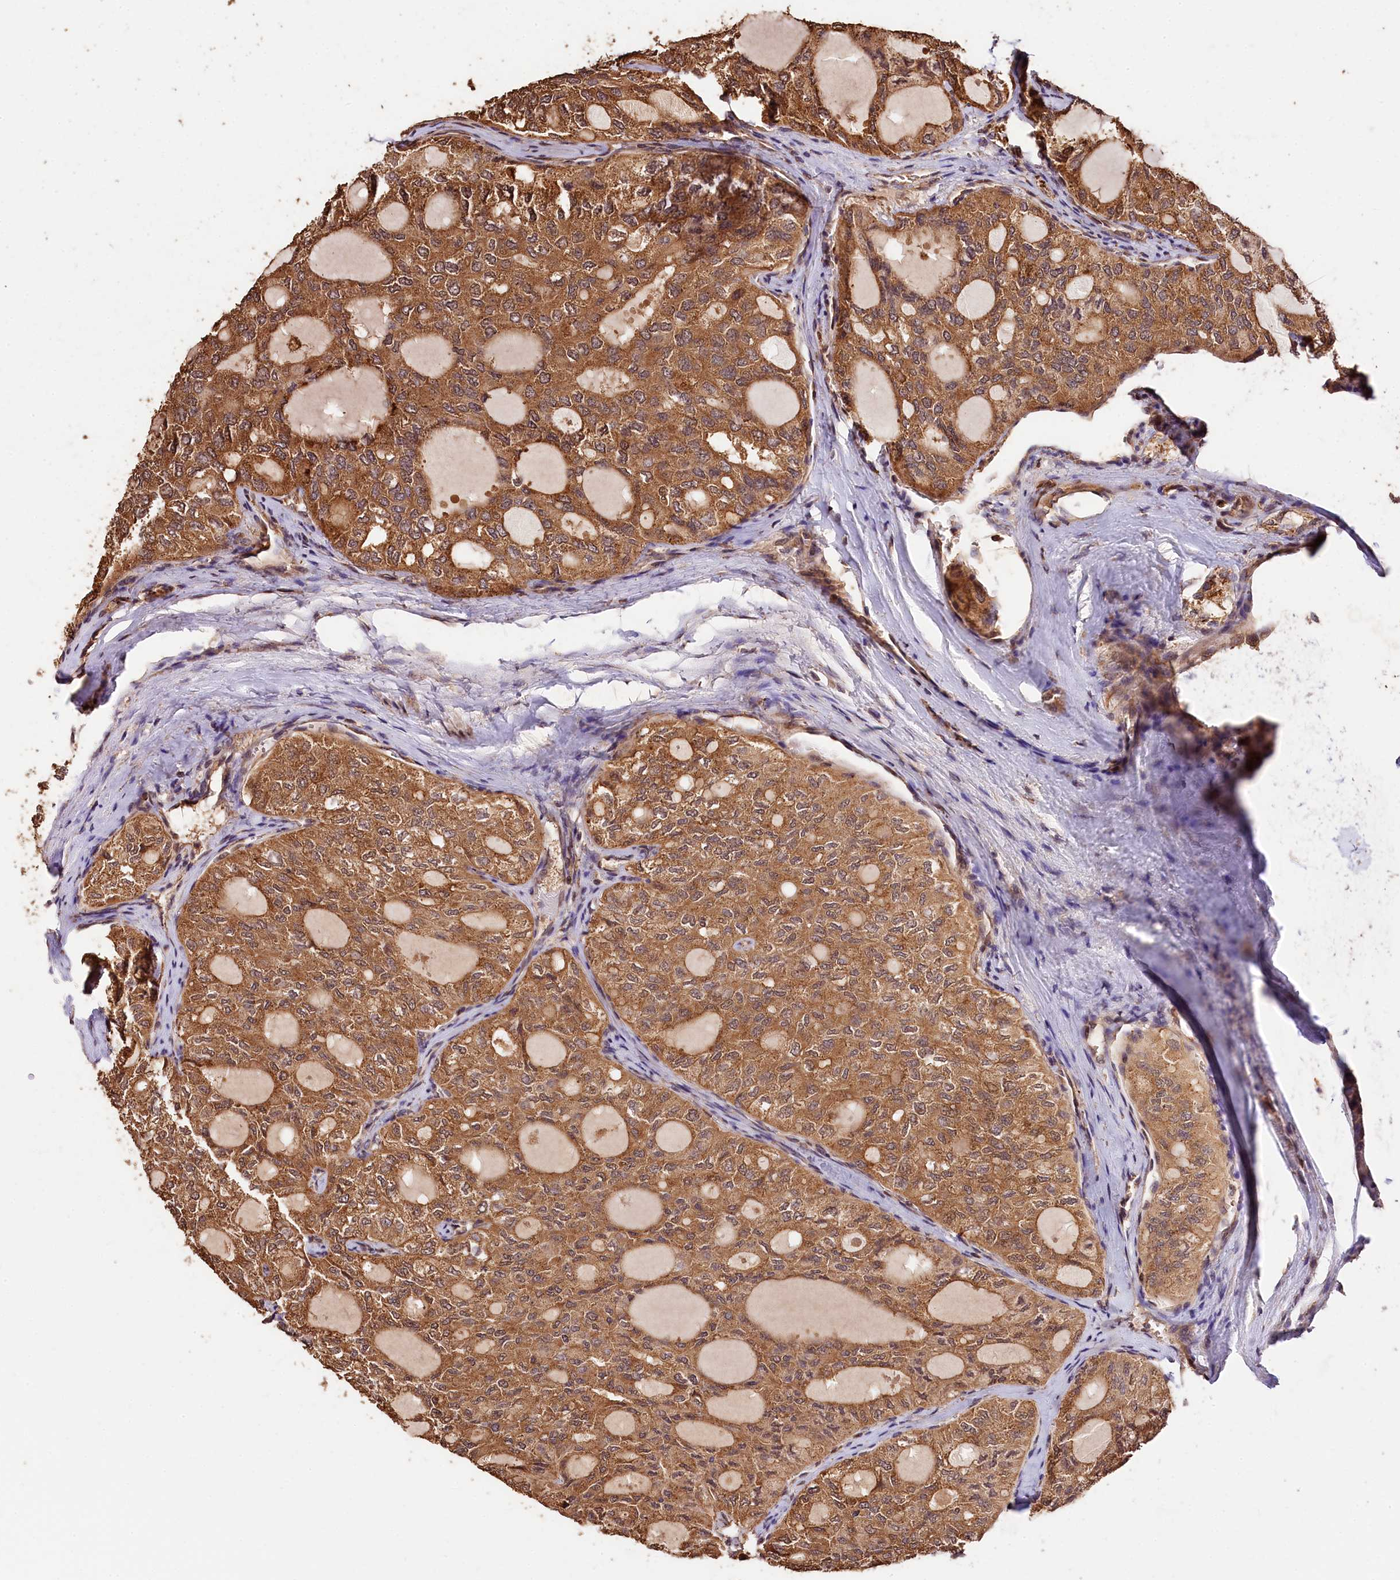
{"staining": {"intensity": "moderate", "quantity": ">75%", "location": "cytoplasmic/membranous"}, "tissue": "thyroid cancer", "cell_type": "Tumor cells", "image_type": "cancer", "snomed": [{"axis": "morphology", "description": "Follicular adenoma carcinoma, NOS"}, {"axis": "topography", "description": "Thyroid gland"}], "caption": "Immunohistochemical staining of human thyroid cancer demonstrates moderate cytoplasmic/membranous protein positivity in approximately >75% of tumor cells.", "gene": "KPTN", "patient": {"sex": "male", "age": 75}}